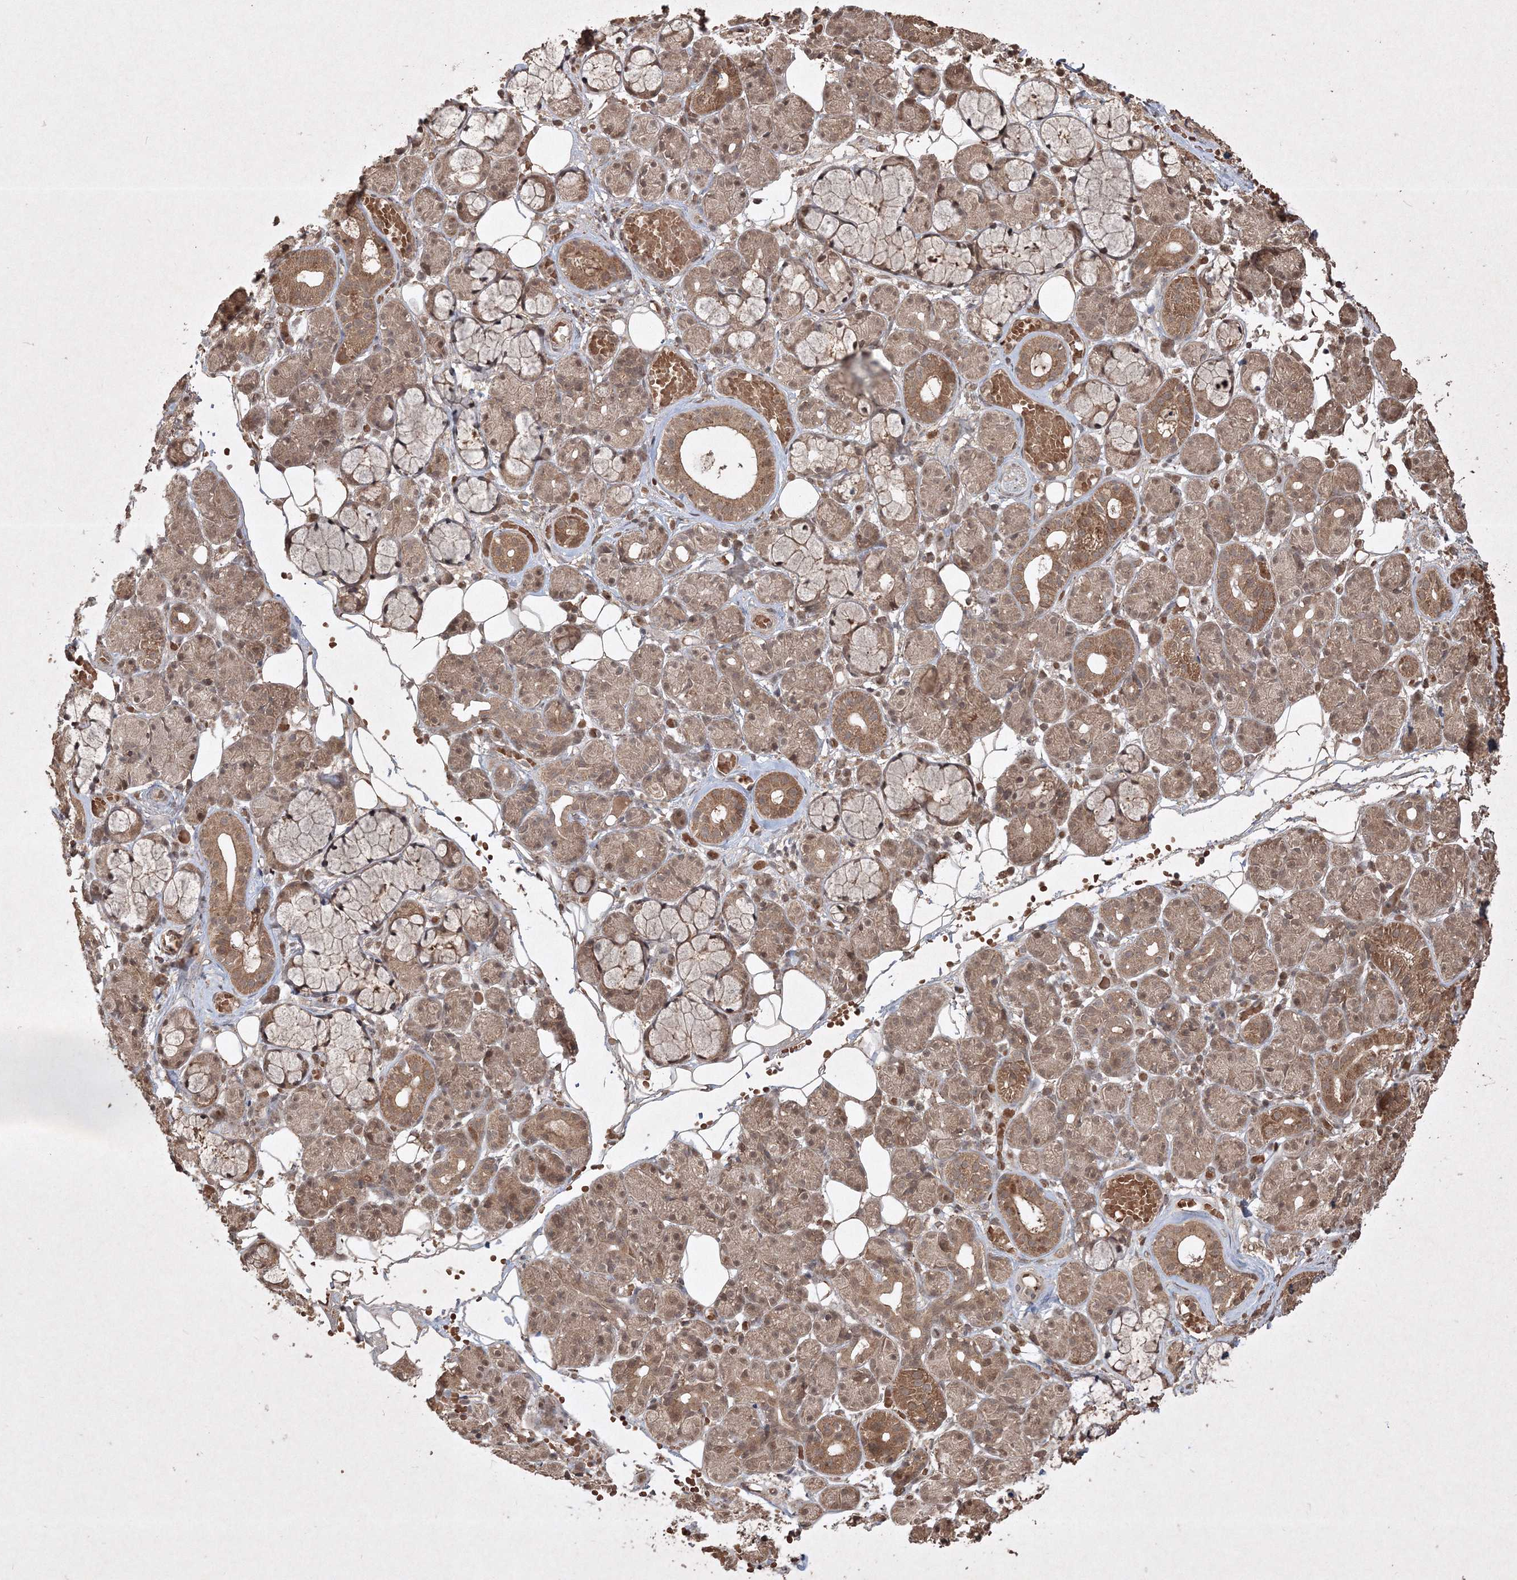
{"staining": {"intensity": "moderate", "quantity": ">75%", "location": "cytoplasmic/membranous,nuclear"}, "tissue": "salivary gland", "cell_type": "Glandular cells", "image_type": "normal", "snomed": [{"axis": "morphology", "description": "Normal tissue, NOS"}, {"axis": "topography", "description": "Salivary gland"}], "caption": "Immunohistochemistry (IHC) (DAB) staining of normal salivary gland displays moderate cytoplasmic/membranous,nuclear protein expression in approximately >75% of glandular cells.", "gene": "PELI3", "patient": {"sex": "male", "age": 63}}